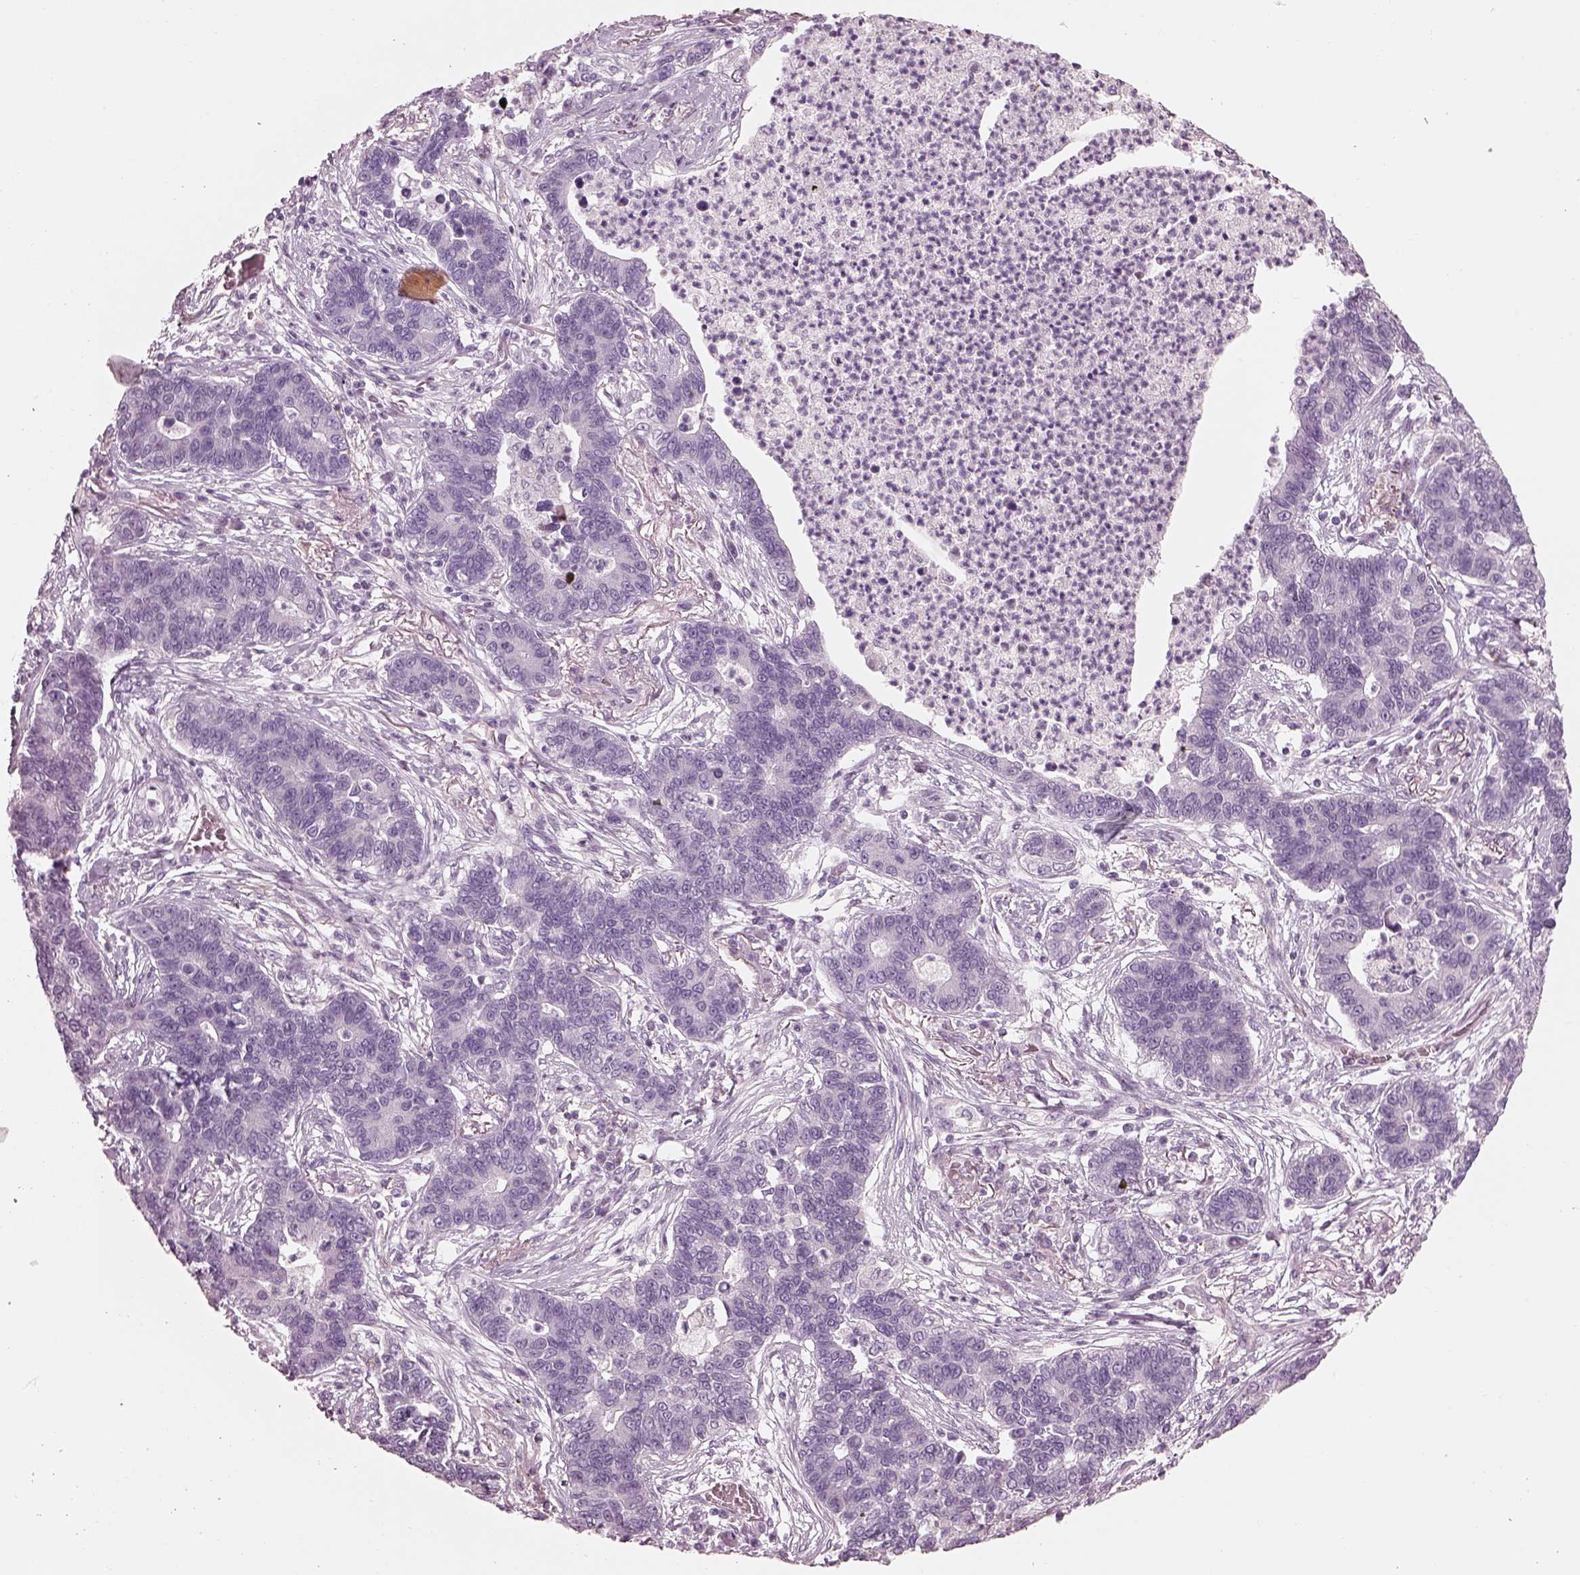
{"staining": {"intensity": "negative", "quantity": "none", "location": "none"}, "tissue": "lung cancer", "cell_type": "Tumor cells", "image_type": "cancer", "snomed": [{"axis": "morphology", "description": "Adenocarcinoma, NOS"}, {"axis": "topography", "description": "Lung"}], "caption": "Tumor cells show no significant staining in lung cancer (adenocarcinoma).", "gene": "RSPH9", "patient": {"sex": "female", "age": 57}}